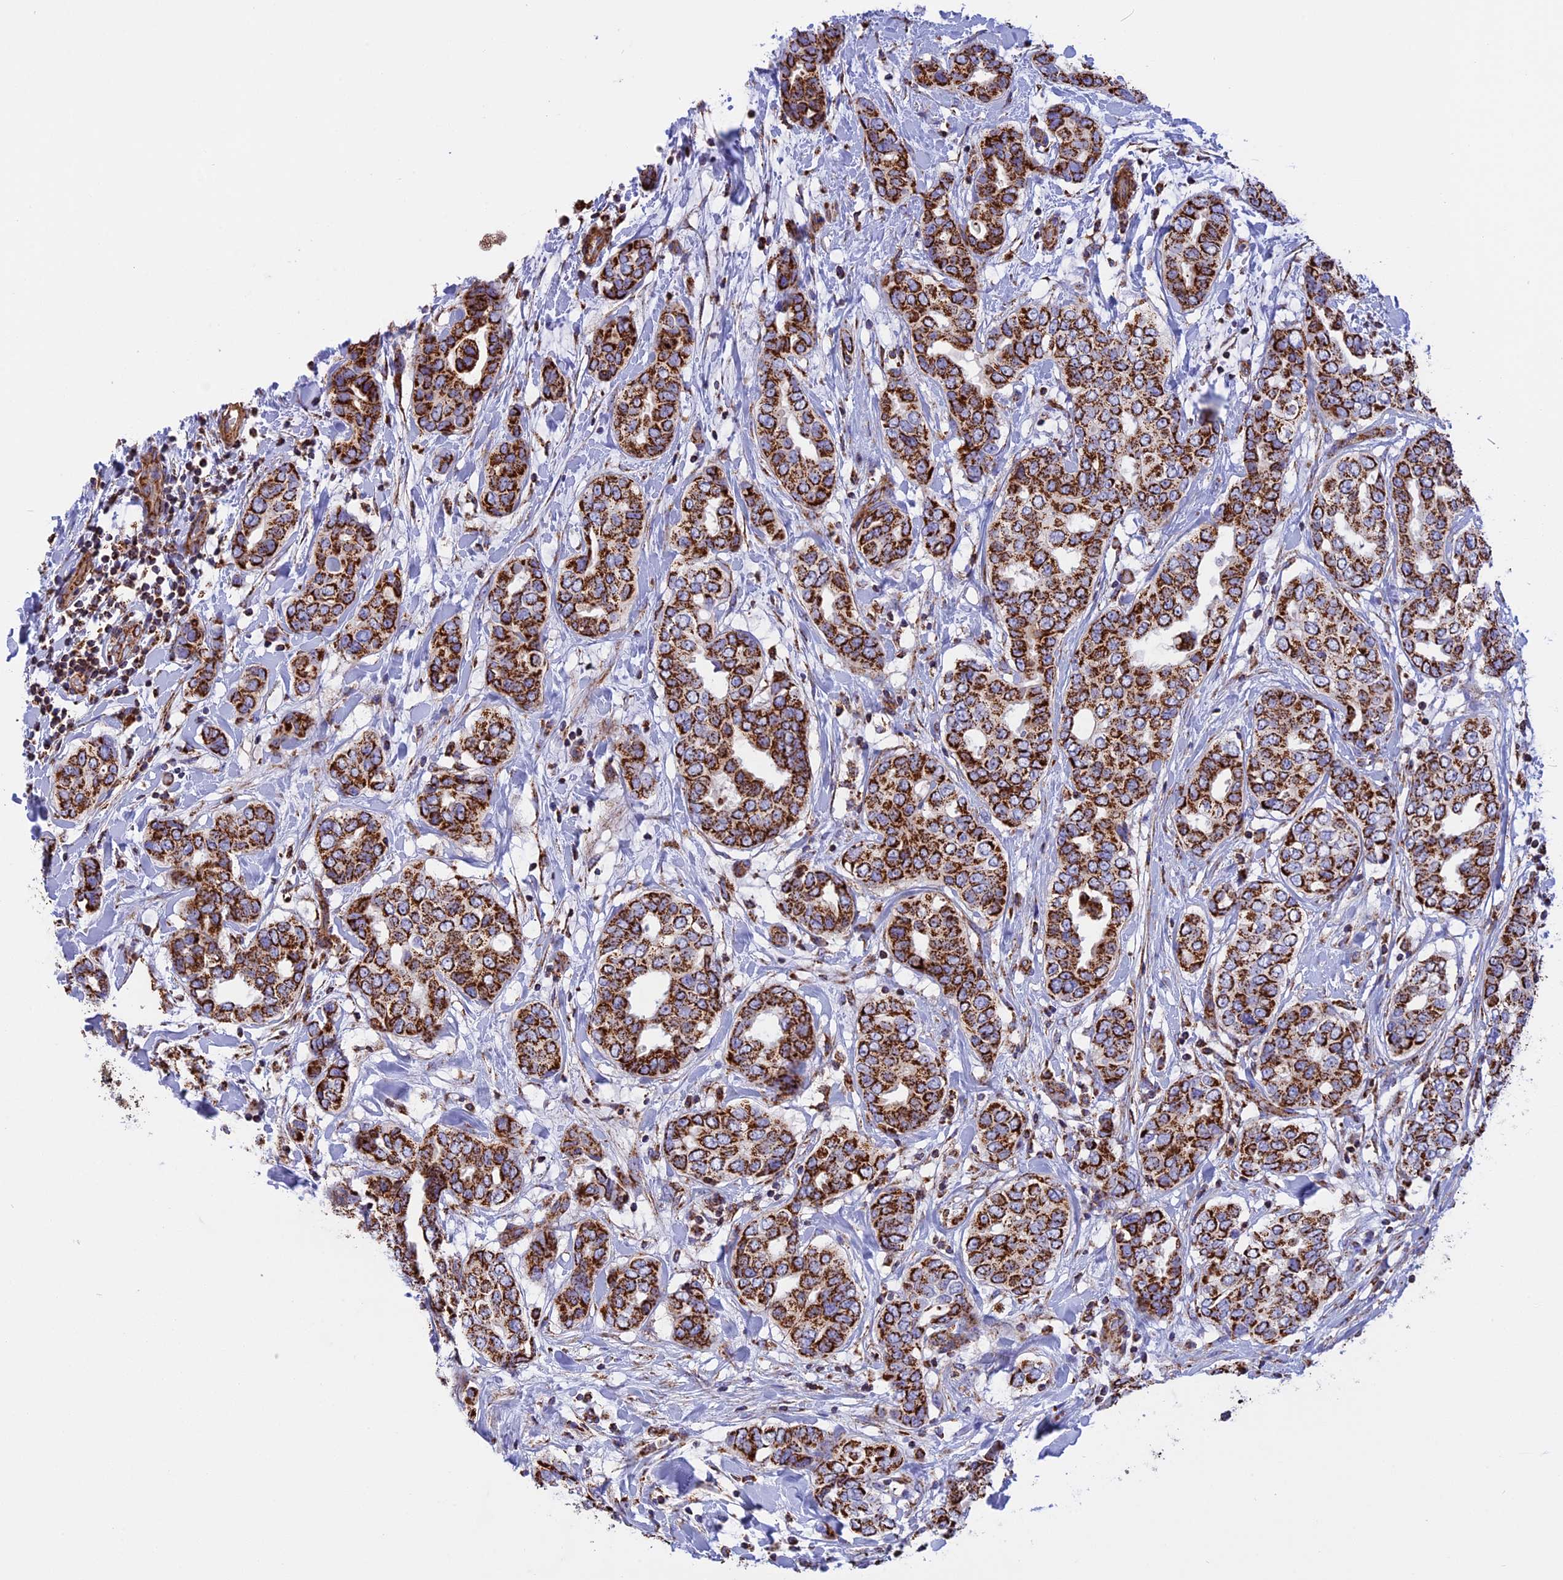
{"staining": {"intensity": "strong", "quantity": ">75%", "location": "cytoplasmic/membranous"}, "tissue": "breast cancer", "cell_type": "Tumor cells", "image_type": "cancer", "snomed": [{"axis": "morphology", "description": "Lobular carcinoma"}, {"axis": "topography", "description": "Breast"}], "caption": "DAB (3,3'-diaminobenzidine) immunohistochemical staining of human breast cancer shows strong cytoplasmic/membranous protein positivity in approximately >75% of tumor cells.", "gene": "UQCRB", "patient": {"sex": "female", "age": 51}}